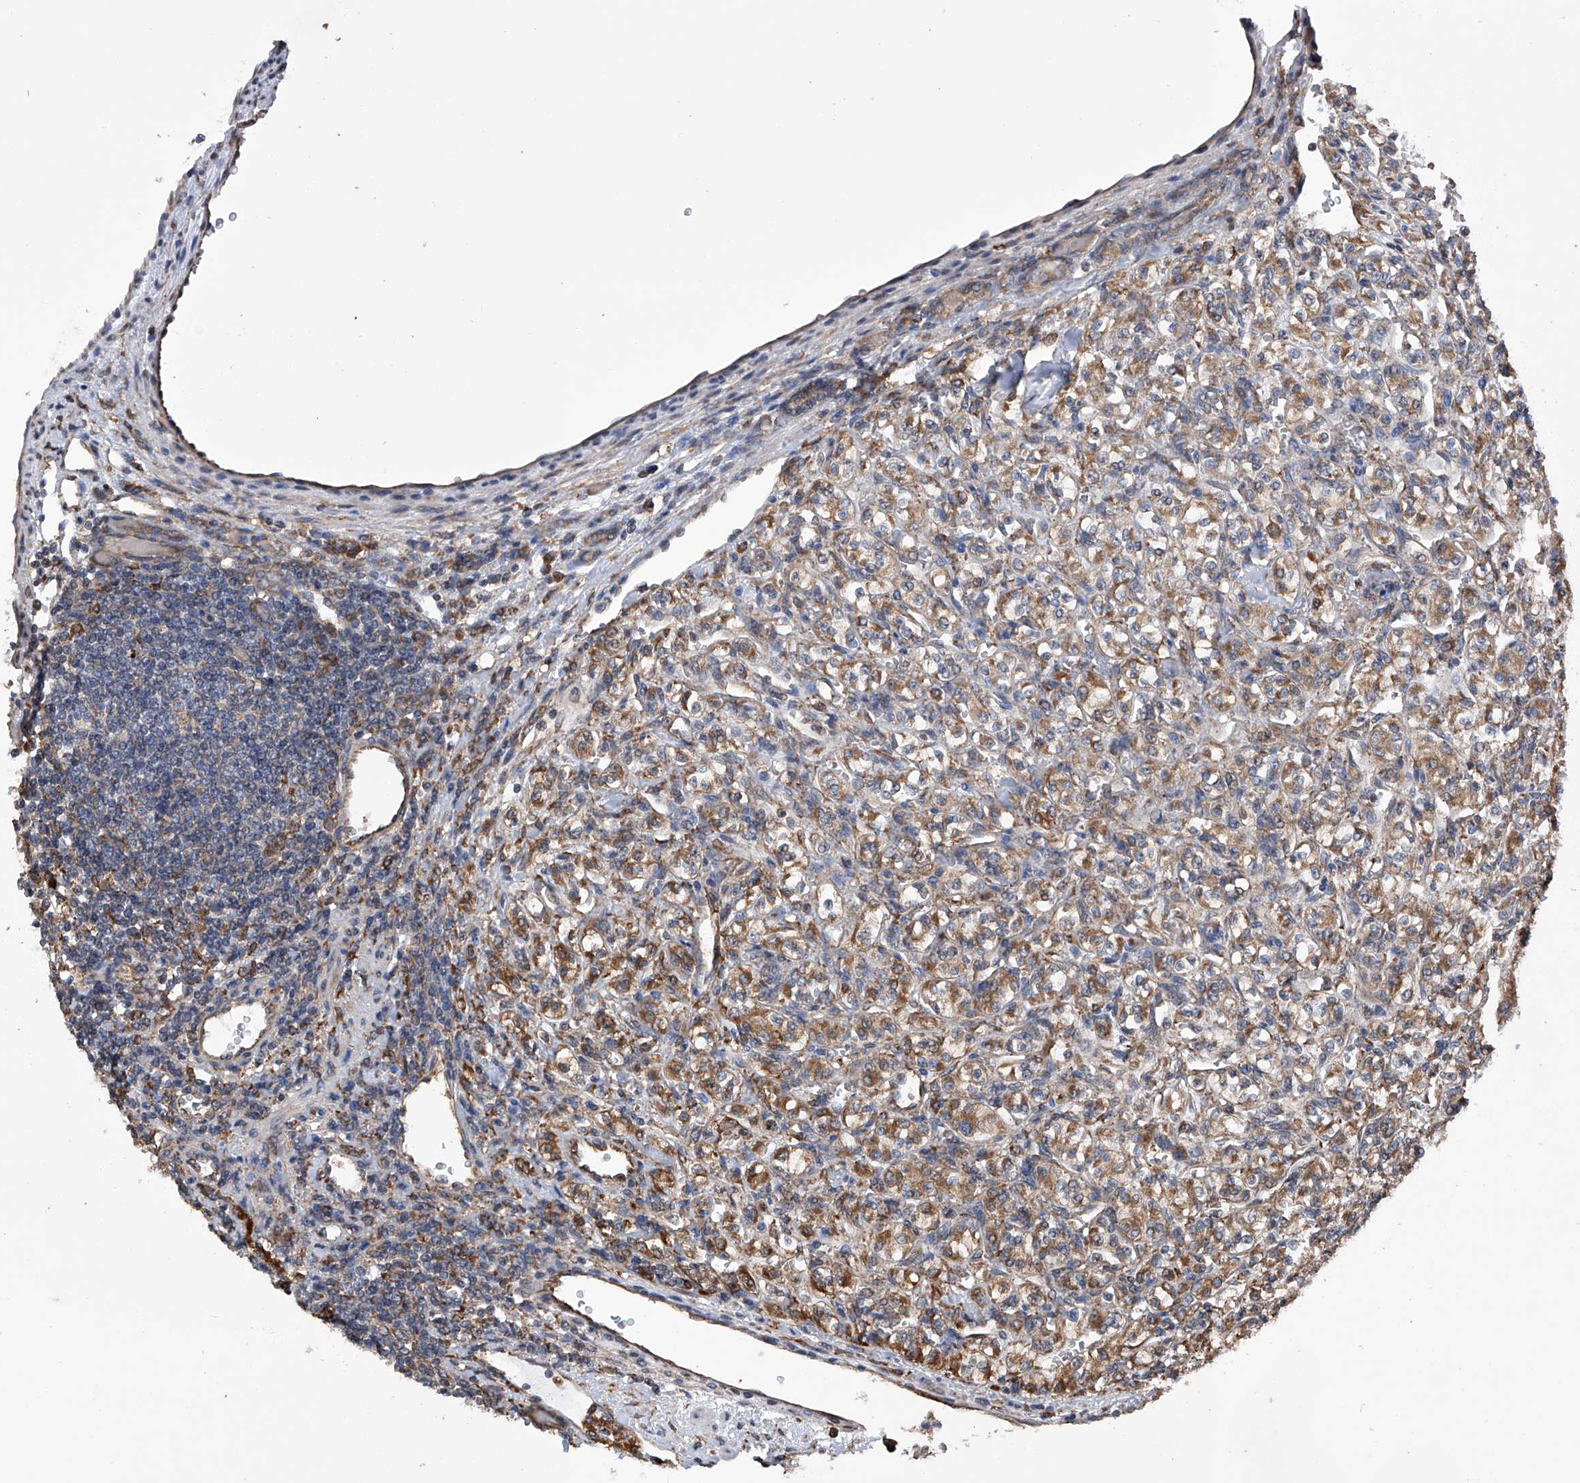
{"staining": {"intensity": "moderate", "quantity": "25%-75%", "location": "cytoplasmic/membranous"}, "tissue": "renal cancer", "cell_type": "Tumor cells", "image_type": "cancer", "snomed": [{"axis": "morphology", "description": "Adenocarcinoma, NOS"}, {"axis": "topography", "description": "Kidney"}], "caption": "Immunohistochemical staining of renal adenocarcinoma displays moderate cytoplasmic/membranous protein positivity in approximately 25%-75% of tumor cells. (DAB IHC, brown staining for protein, blue staining for nuclei).", "gene": "DNAH8", "patient": {"sex": "male", "age": 77}}